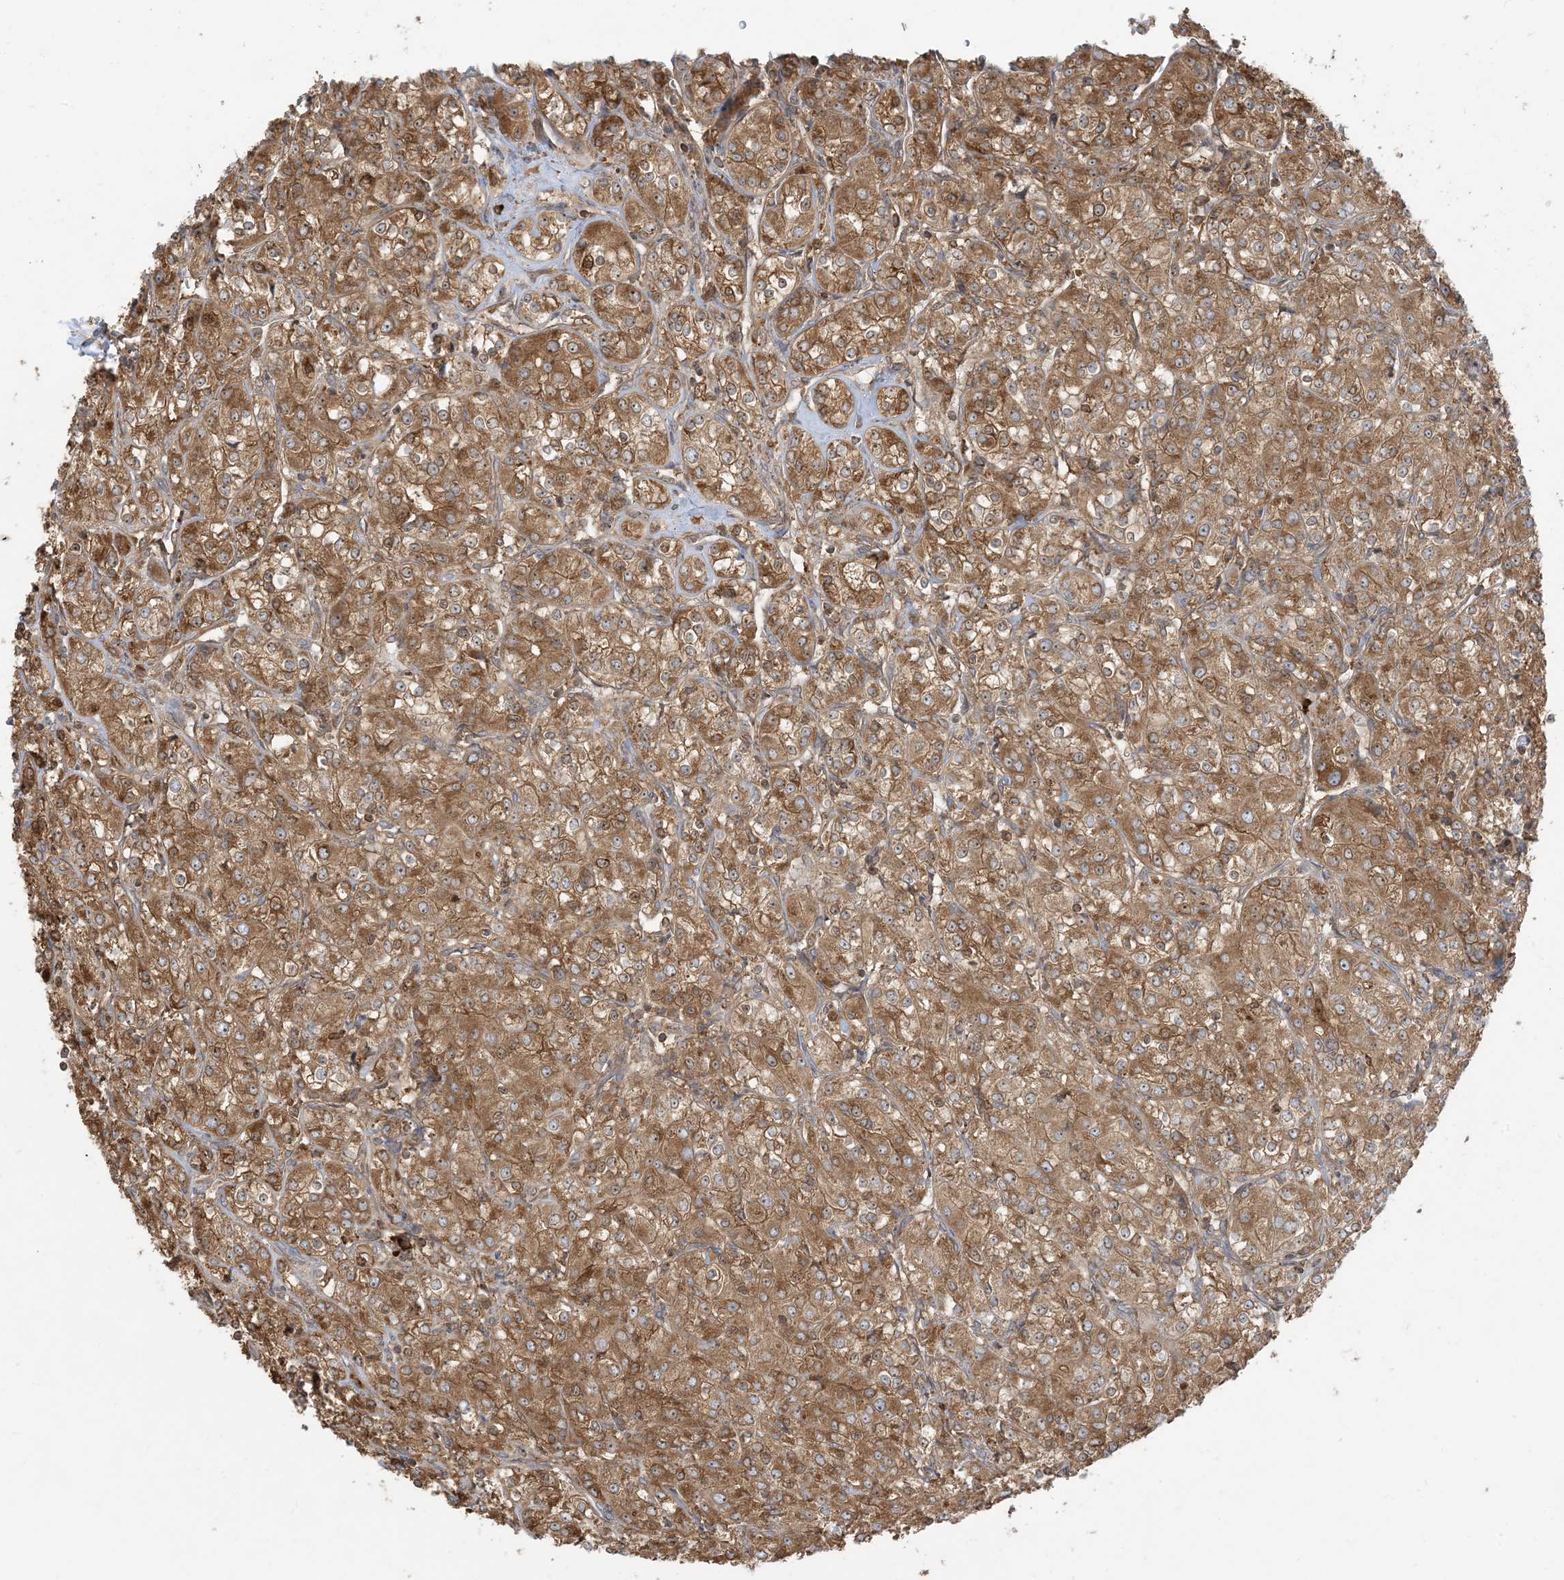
{"staining": {"intensity": "strong", "quantity": ">75%", "location": "cytoplasmic/membranous,nuclear"}, "tissue": "renal cancer", "cell_type": "Tumor cells", "image_type": "cancer", "snomed": [{"axis": "morphology", "description": "Adenocarcinoma, NOS"}, {"axis": "topography", "description": "Kidney"}], "caption": "Tumor cells show strong cytoplasmic/membranous and nuclear positivity in approximately >75% of cells in renal adenocarcinoma. (DAB = brown stain, brightfield microscopy at high magnification).", "gene": "SRP72", "patient": {"sex": "male", "age": 77}}